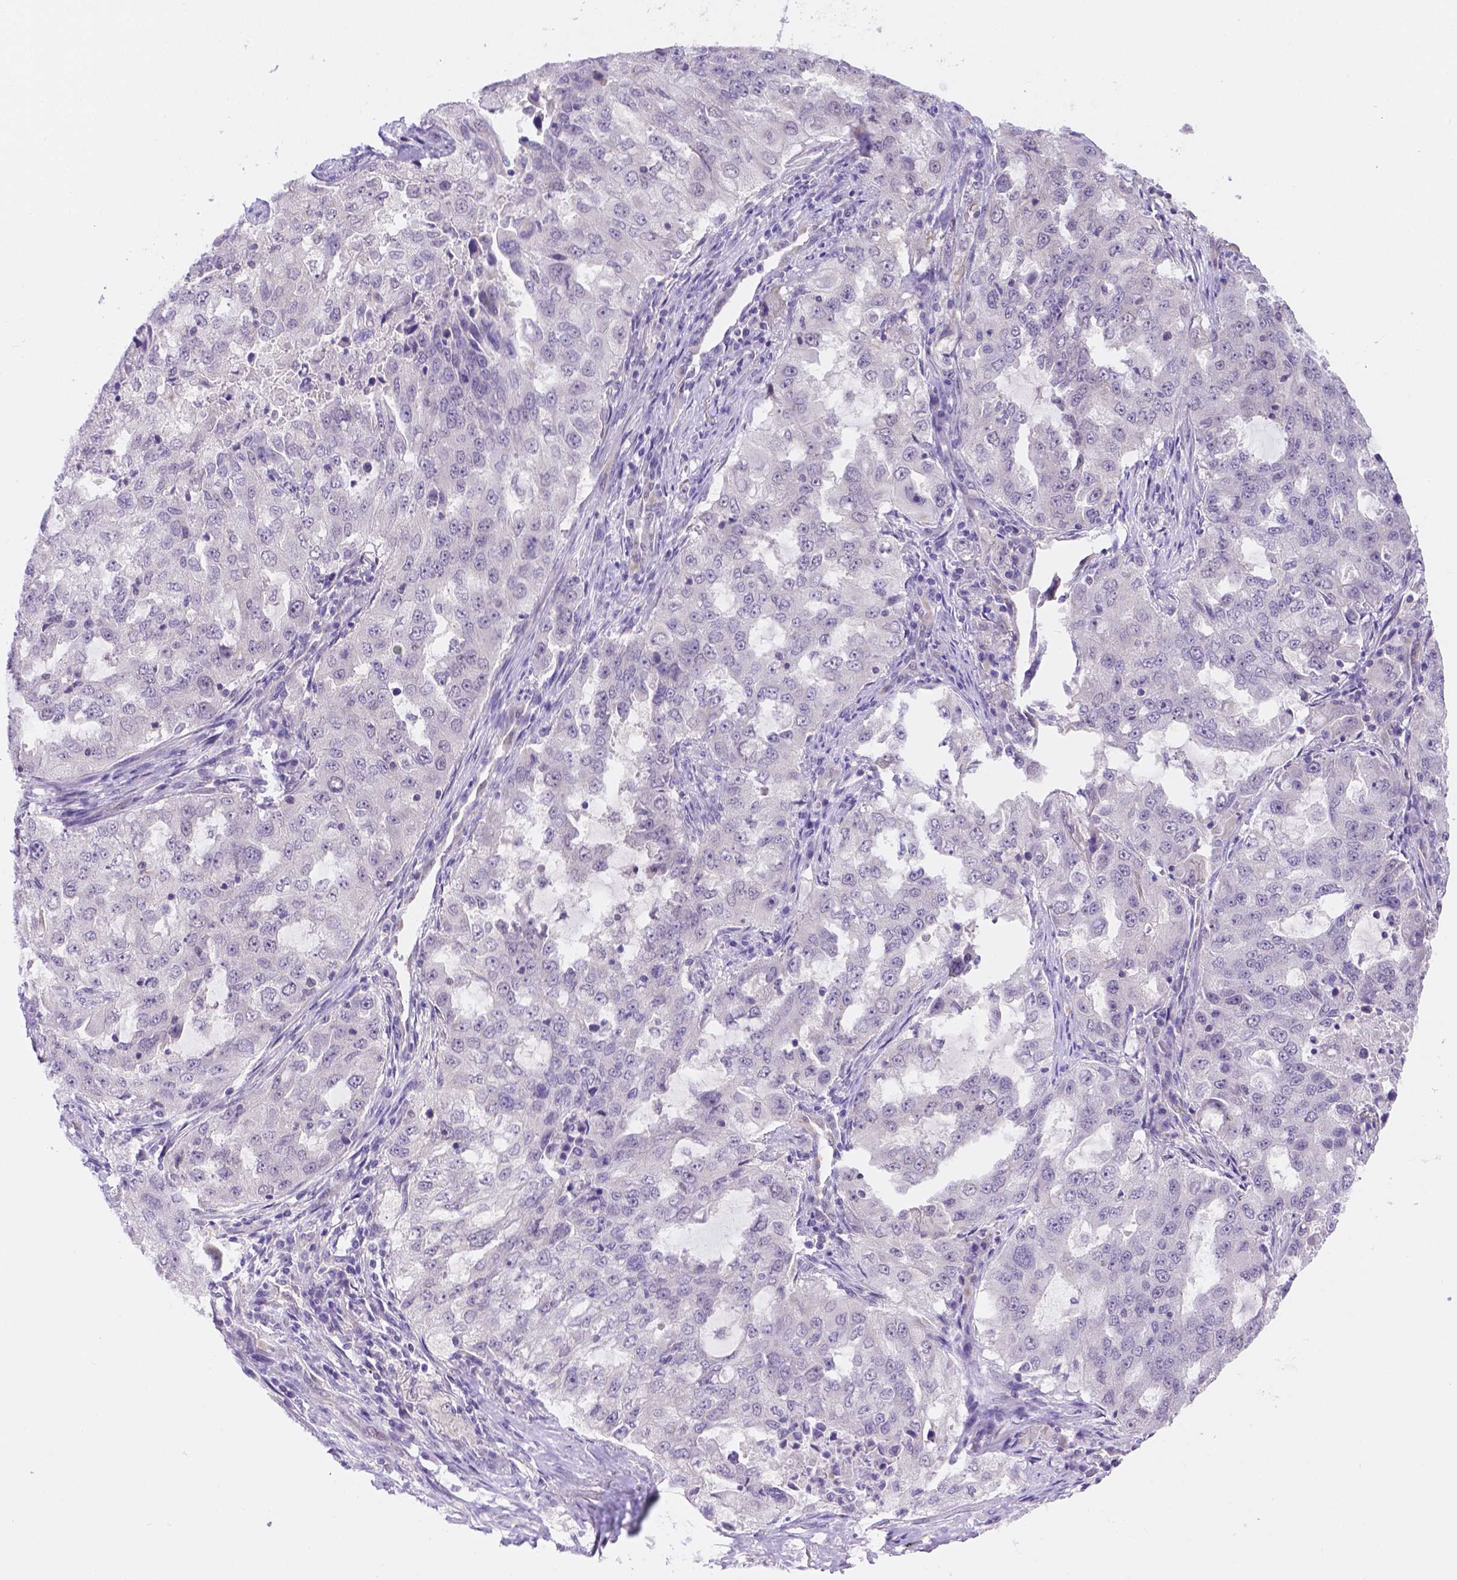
{"staining": {"intensity": "negative", "quantity": "none", "location": "none"}, "tissue": "lung cancer", "cell_type": "Tumor cells", "image_type": "cancer", "snomed": [{"axis": "morphology", "description": "Adenocarcinoma, NOS"}, {"axis": "topography", "description": "Lung"}], "caption": "Immunohistochemistry (IHC) image of lung cancer (adenocarcinoma) stained for a protein (brown), which reveals no staining in tumor cells.", "gene": "NXPE2", "patient": {"sex": "female", "age": 61}}